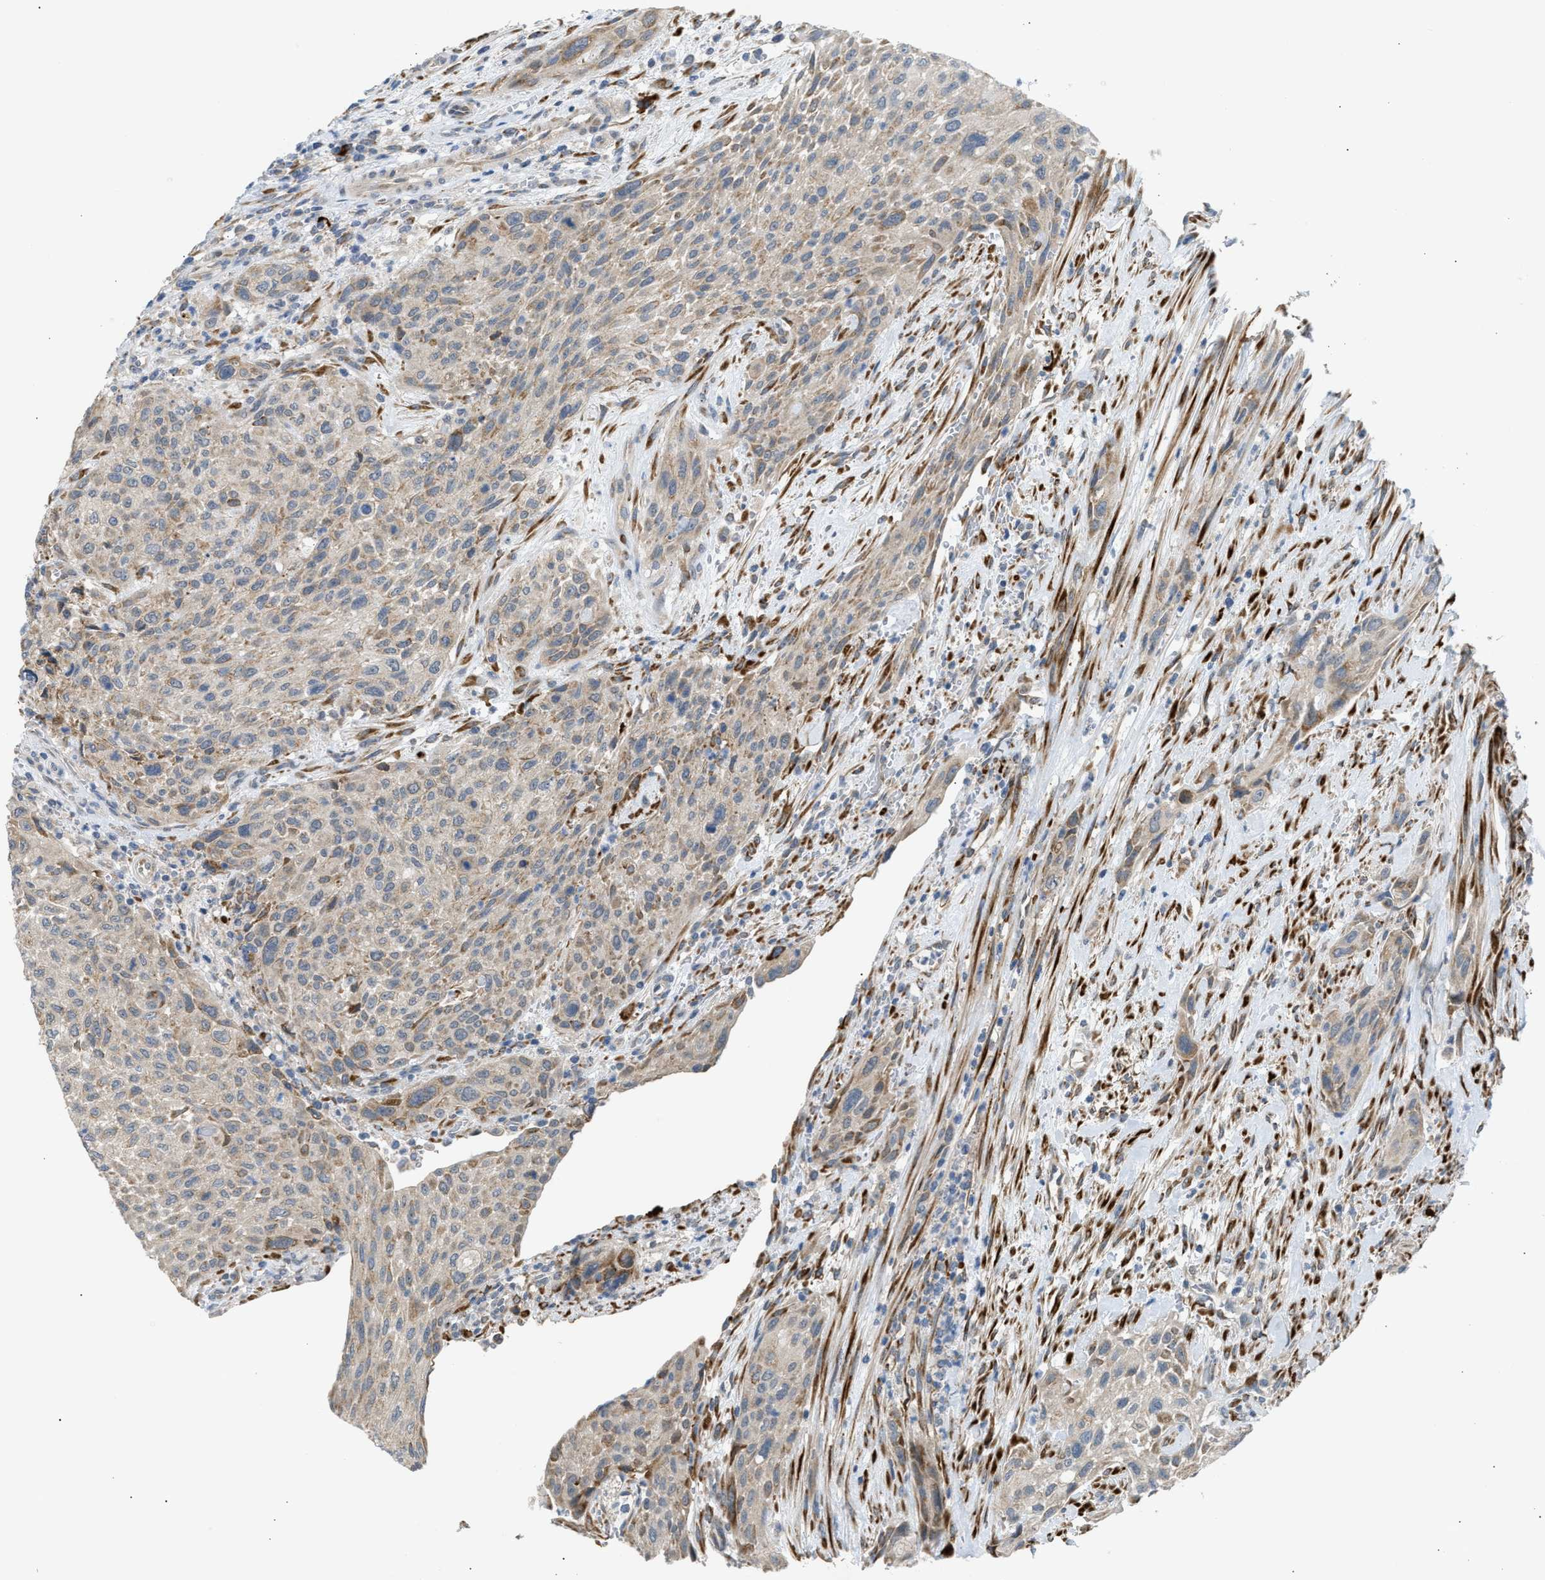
{"staining": {"intensity": "weak", "quantity": ">75%", "location": "cytoplasmic/membranous"}, "tissue": "urothelial cancer", "cell_type": "Tumor cells", "image_type": "cancer", "snomed": [{"axis": "morphology", "description": "Urothelial carcinoma, Low grade"}, {"axis": "morphology", "description": "Urothelial carcinoma, High grade"}, {"axis": "topography", "description": "Urinary bladder"}], "caption": "About >75% of tumor cells in high-grade urothelial carcinoma show weak cytoplasmic/membranous protein positivity as visualized by brown immunohistochemical staining.", "gene": "KCNC2", "patient": {"sex": "male", "age": 35}}